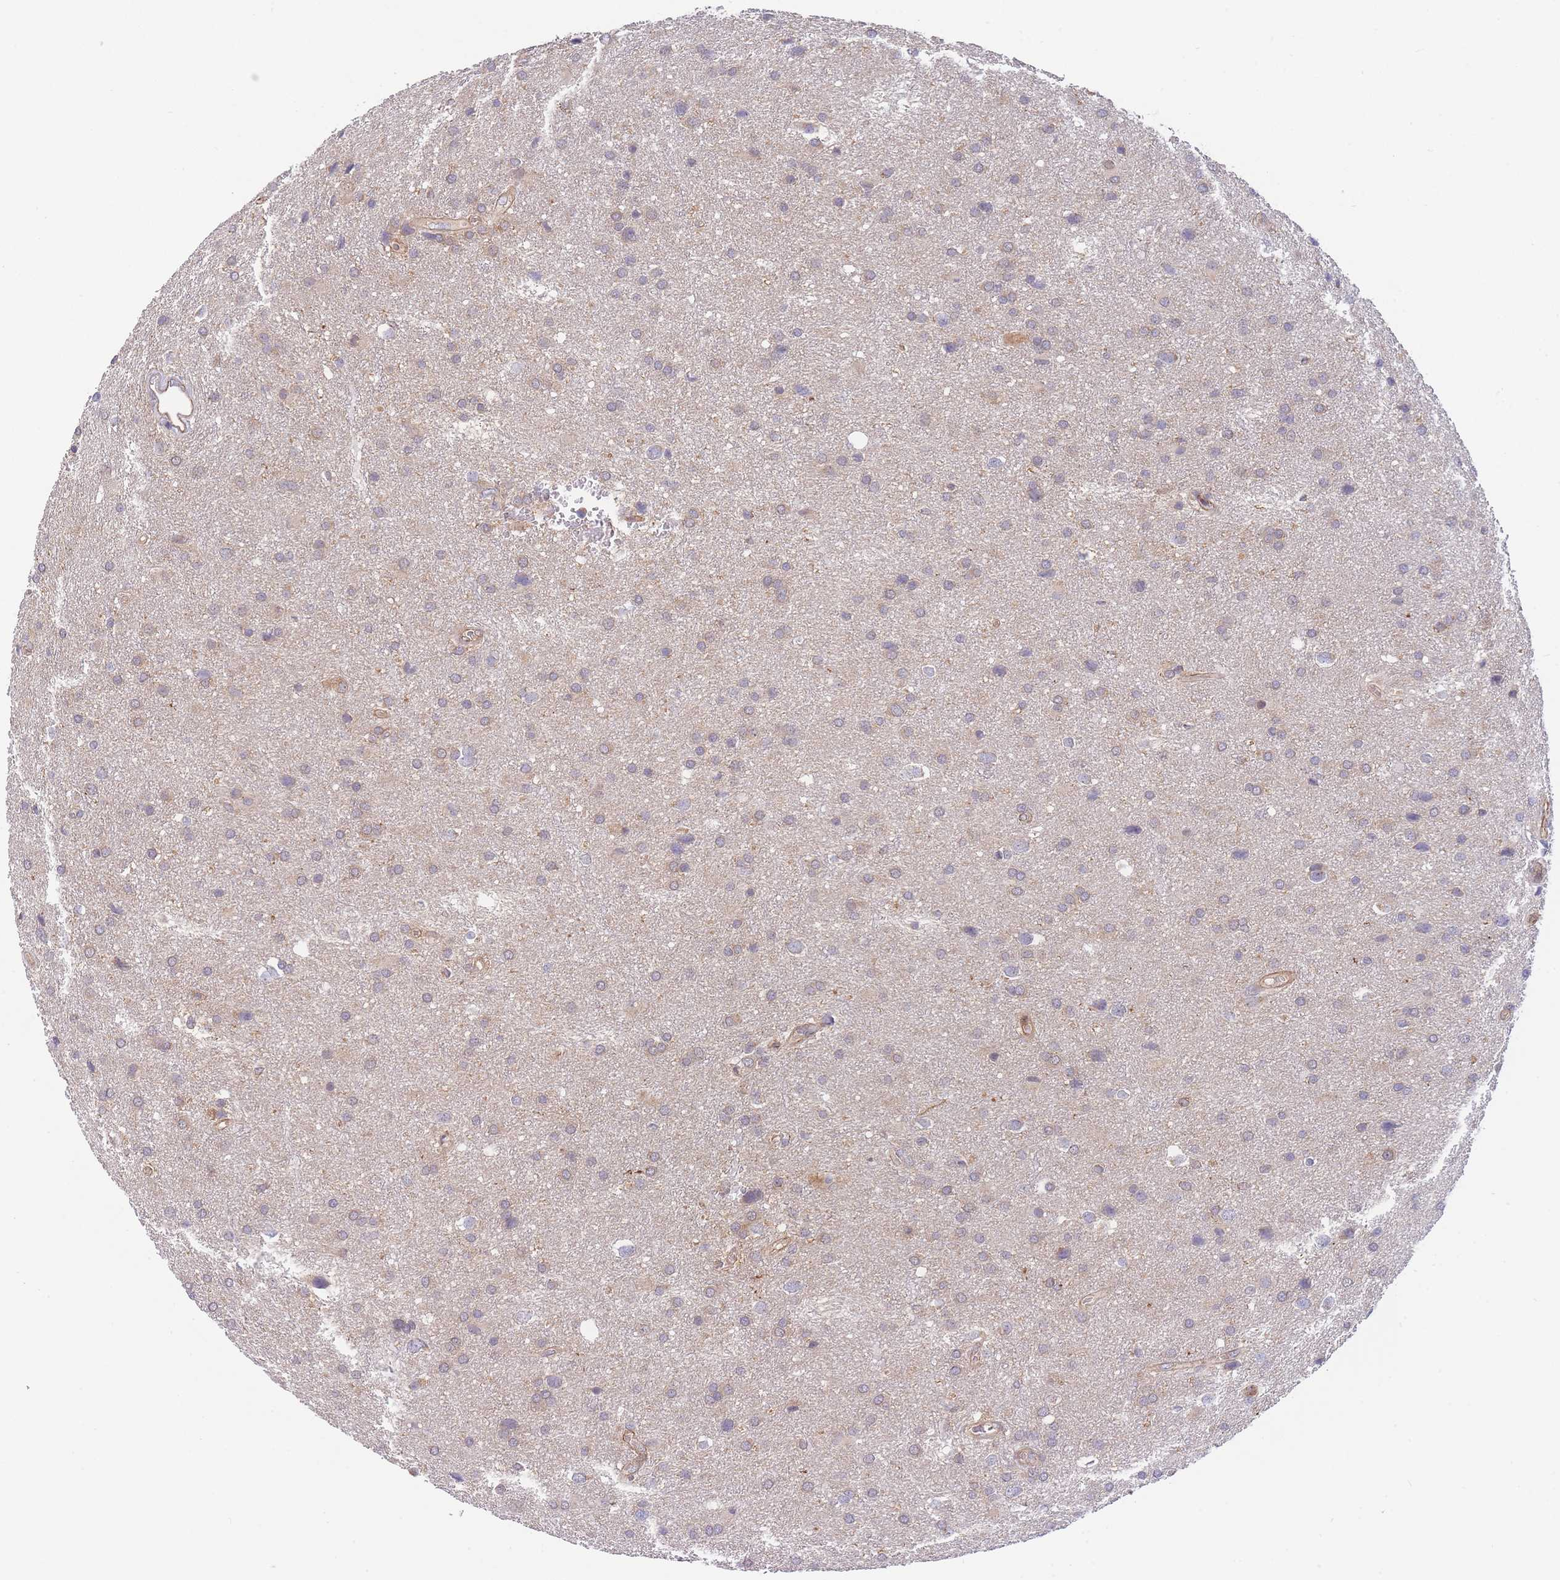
{"staining": {"intensity": "weak", "quantity": "25%-75%", "location": "cytoplasmic/membranous"}, "tissue": "glioma", "cell_type": "Tumor cells", "image_type": "cancer", "snomed": [{"axis": "morphology", "description": "Glioma, malignant, Low grade"}, {"axis": "topography", "description": "Brain"}], "caption": "A high-resolution histopathology image shows immunohistochemistry staining of glioma, which shows weak cytoplasmic/membranous positivity in about 25%-75% of tumor cells.", "gene": "NDUFAF5", "patient": {"sex": "female", "age": 32}}